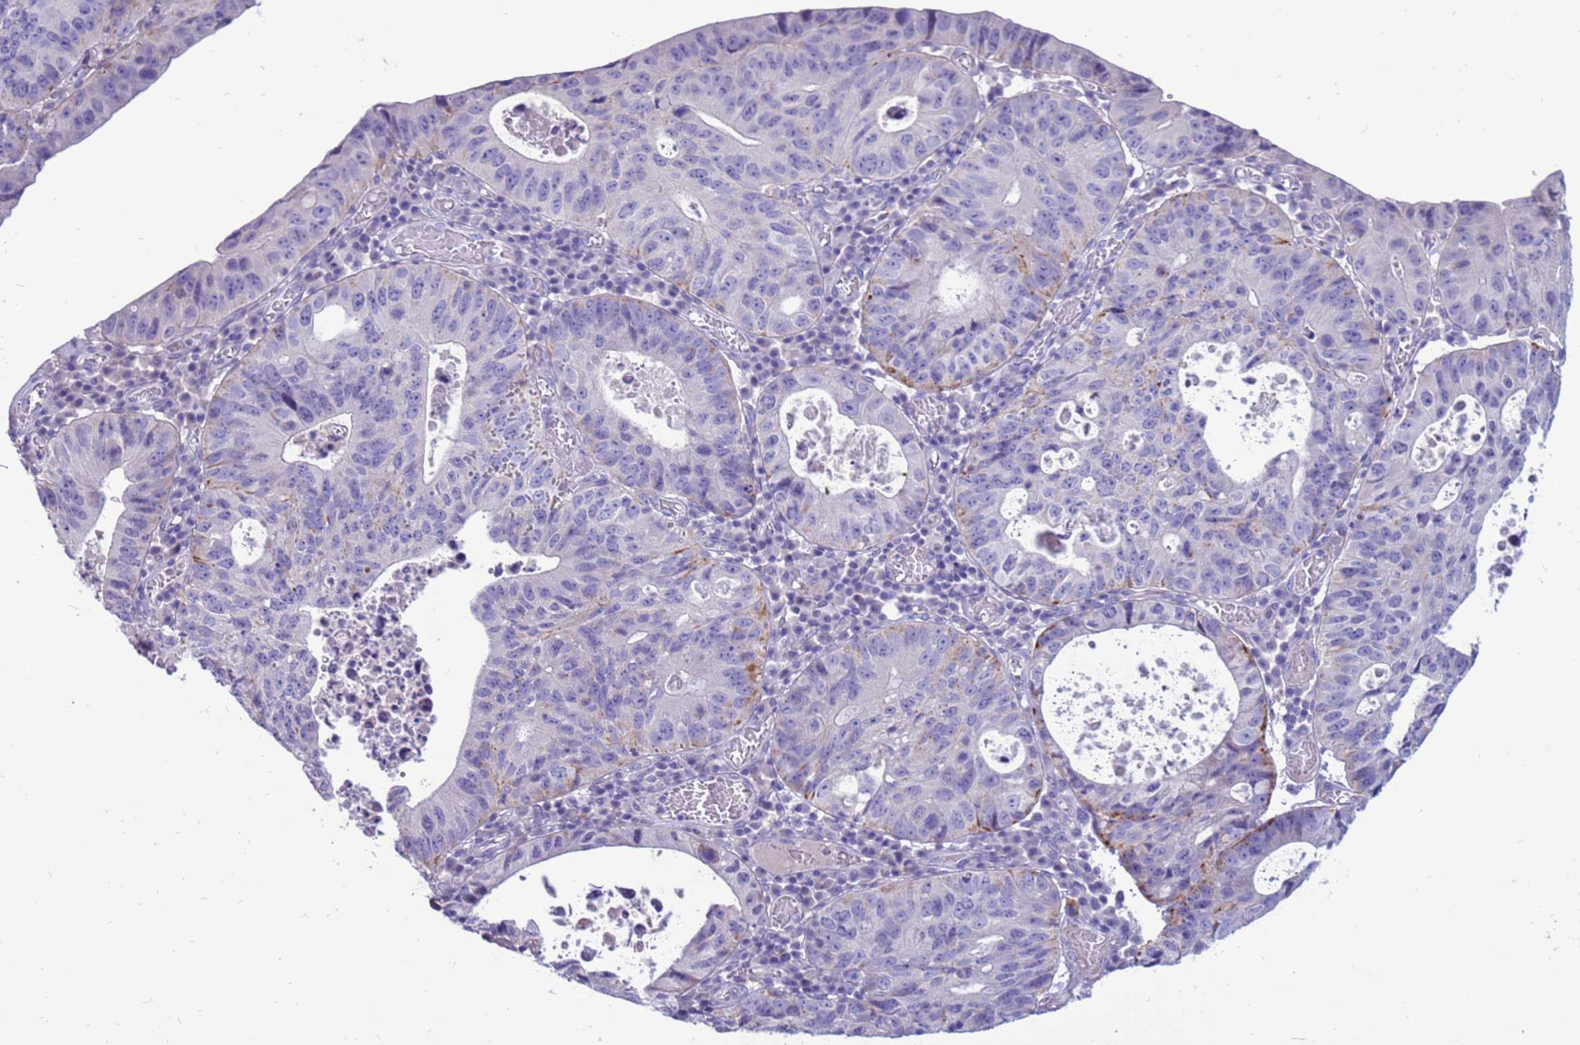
{"staining": {"intensity": "moderate", "quantity": "<25%", "location": "cytoplasmic/membranous"}, "tissue": "stomach cancer", "cell_type": "Tumor cells", "image_type": "cancer", "snomed": [{"axis": "morphology", "description": "Adenocarcinoma, NOS"}, {"axis": "topography", "description": "Stomach"}], "caption": "Adenocarcinoma (stomach) was stained to show a protein in brown. There is low levels of moderate cytoplasmic/membranous expression in approximately <25% of tumor cells.", "gene": "PDE10A", "patient": {"sex": "male", "age": 59}}